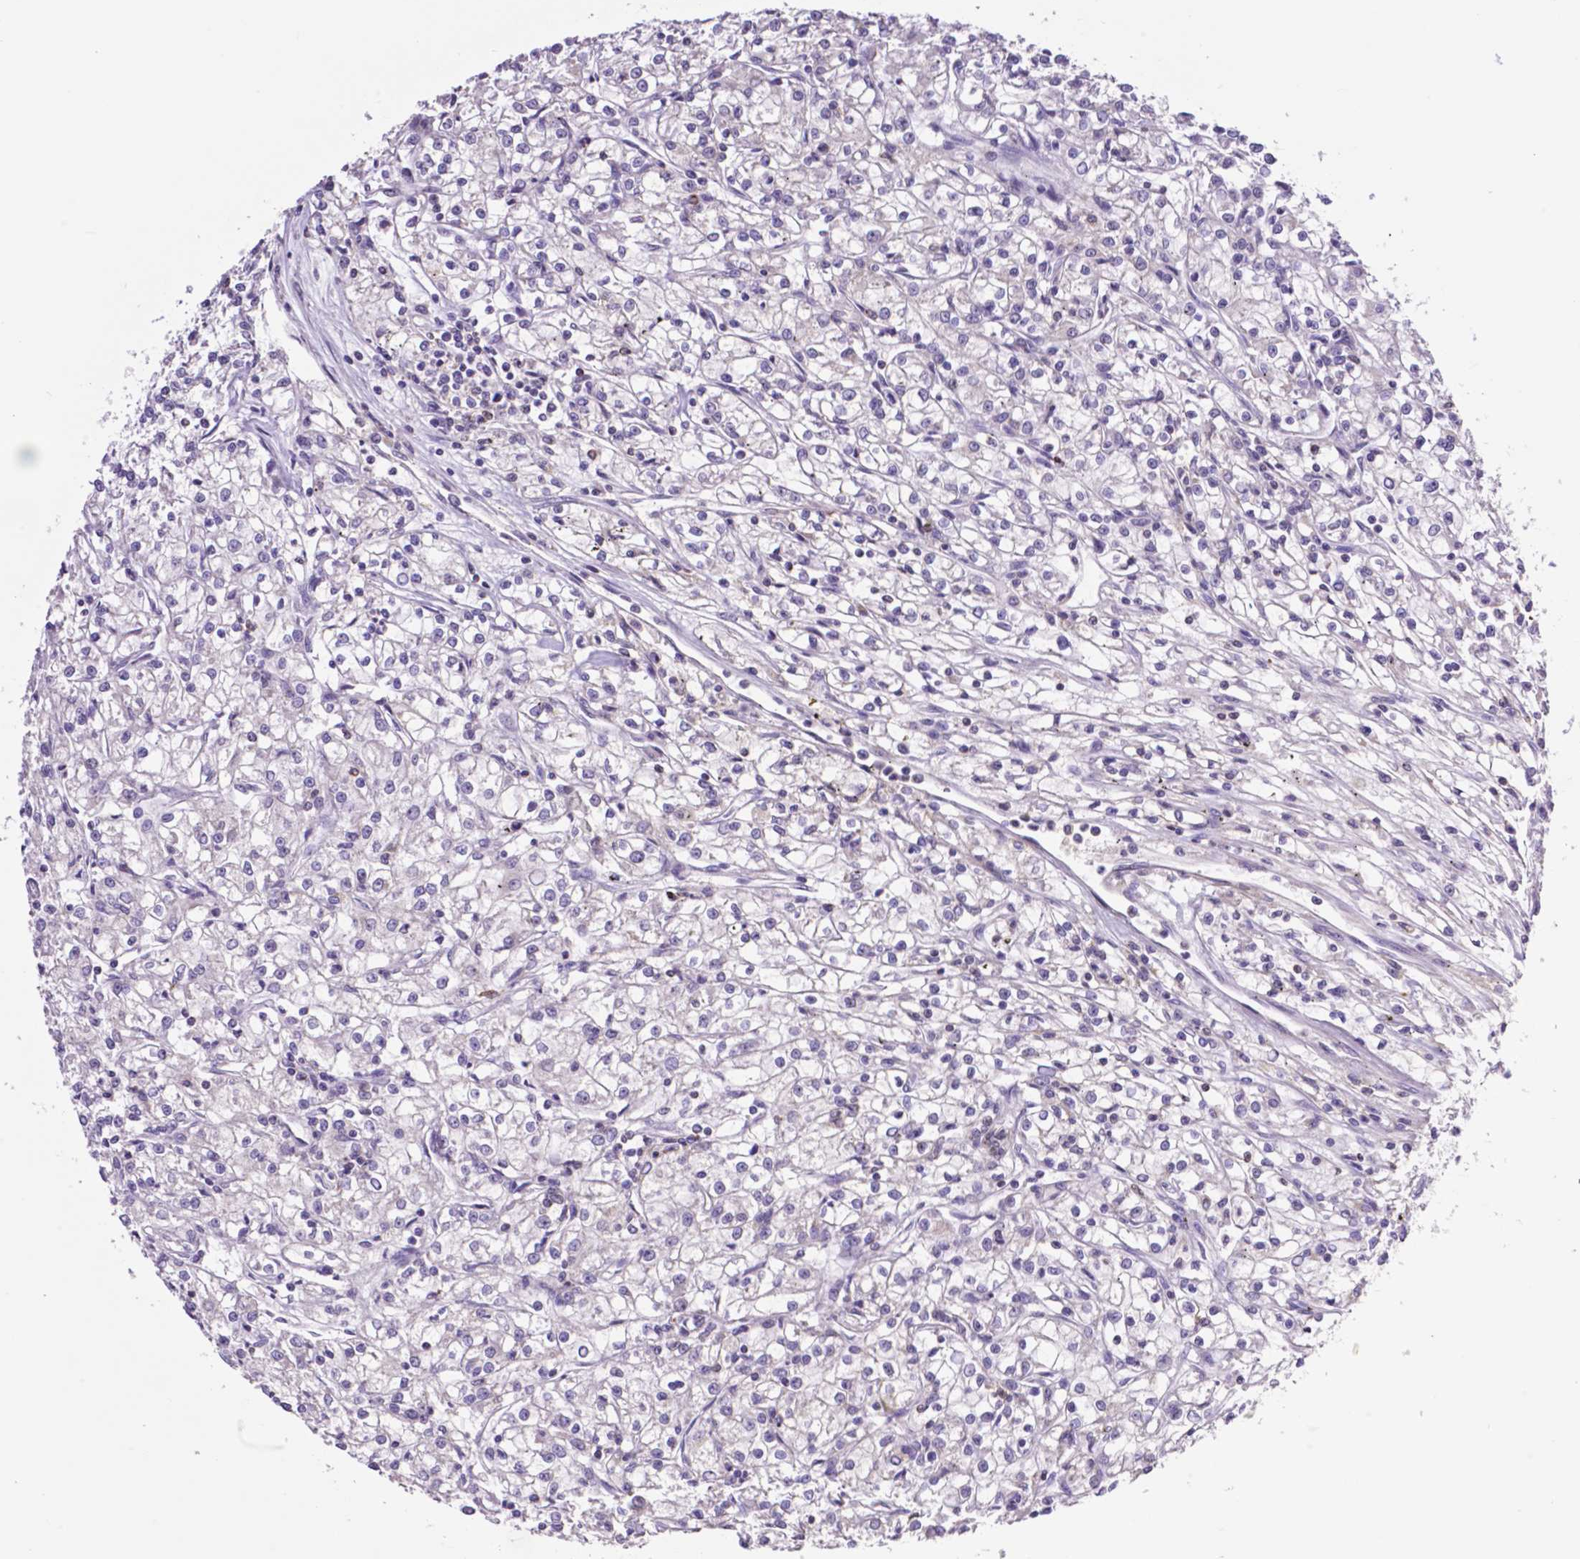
{"staining": {"intensity": "negative", "quantity": "none", "location": "none"}, "tissue": "renal cancer", "cell_type": "Tumor cells", "image_type": "cancer", "snomed": [{"axis": "morphology", "description": "Adenocarcinoma, NOS"}, {"axis": "topography", "description": "Kidney"}], "caption": "Human renal cancer (adenocarcinoma) stained for a protein using immunohistochemistry (IHC) shows no staining in tumor cells.", "gene": "MCL1", "patient": {"sex": "female", "age": 59}}